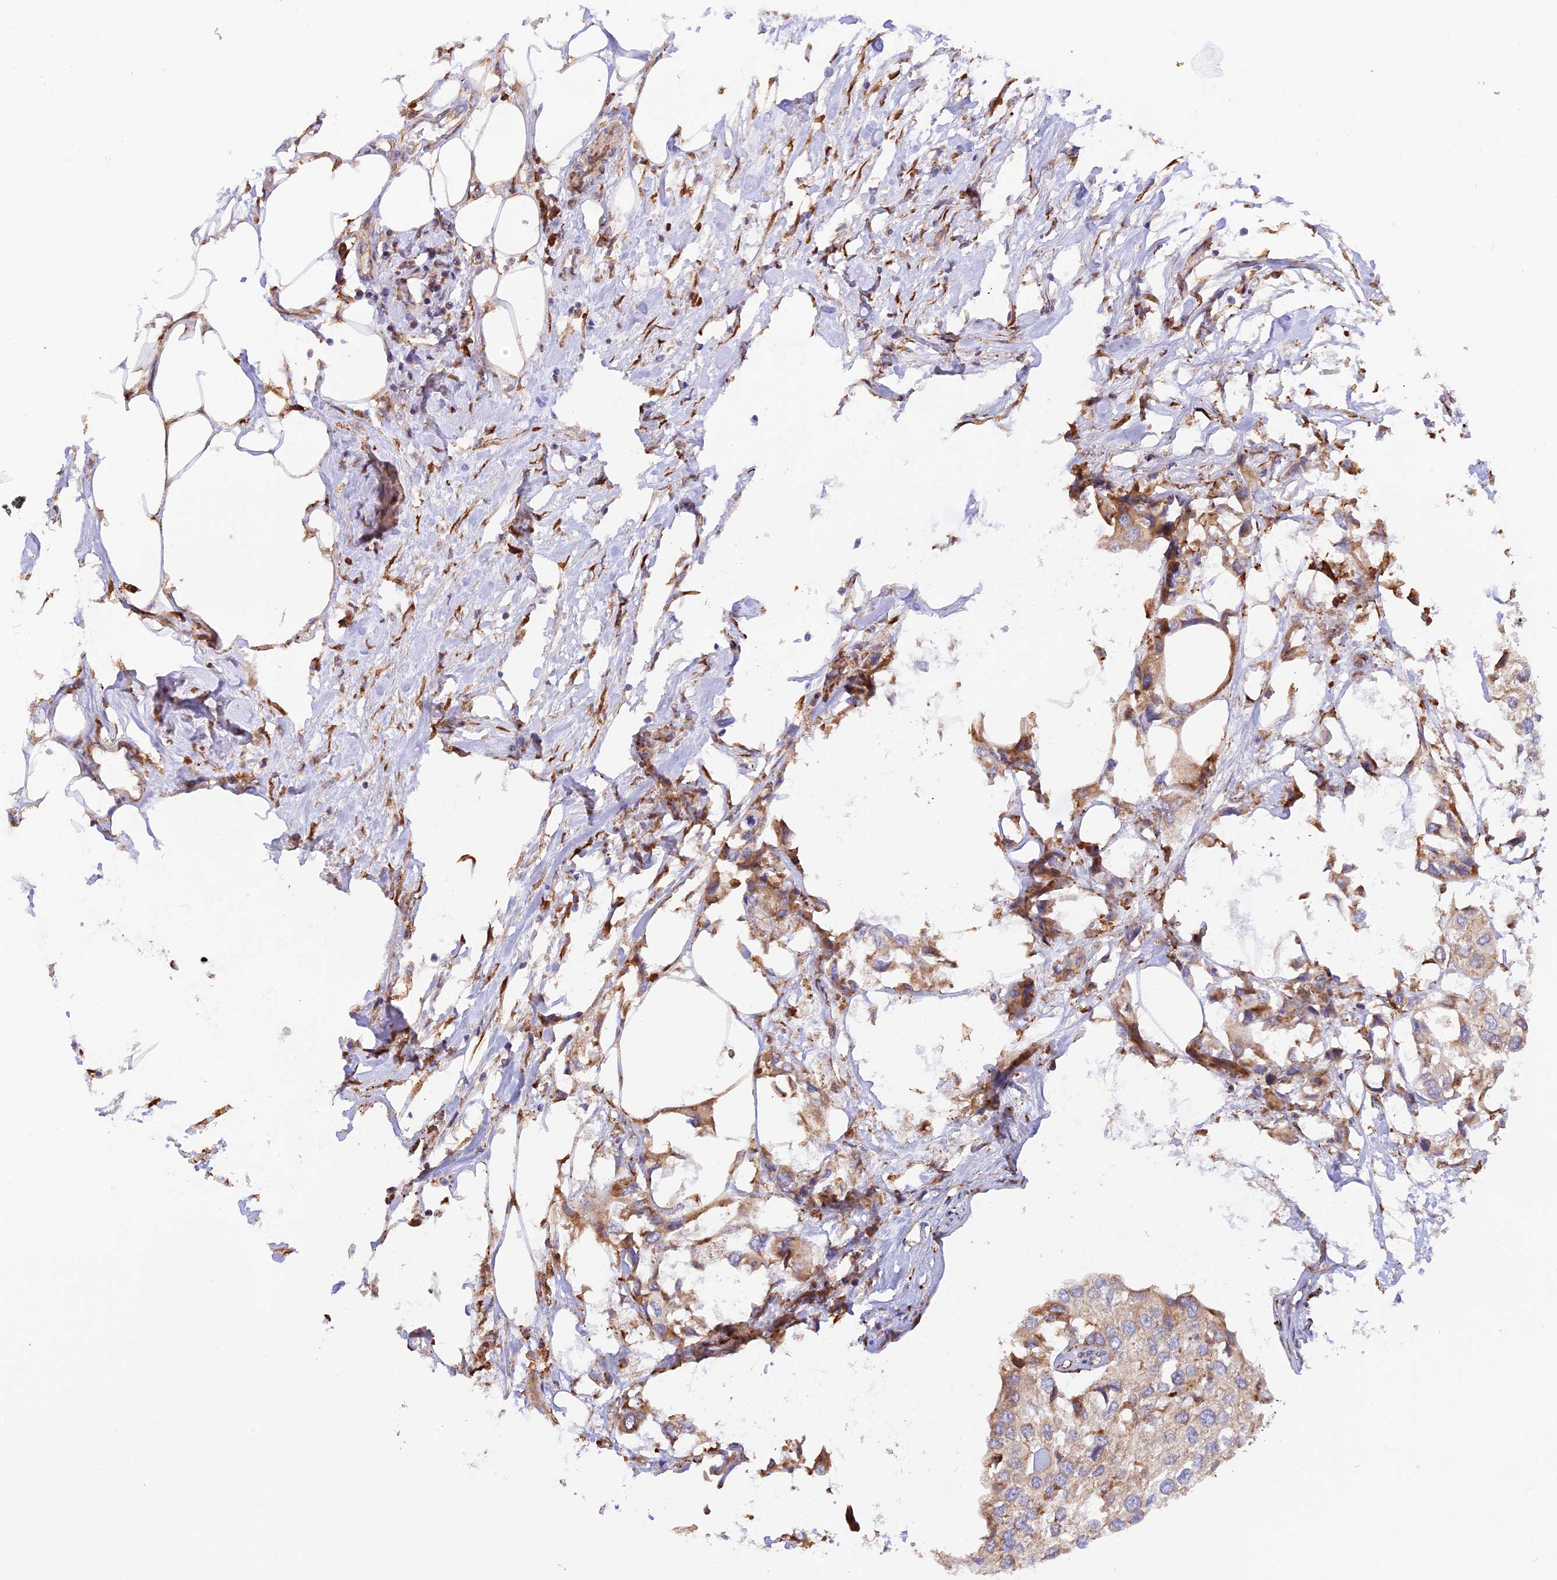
{"staining": {"intensity": "moderate", "quantity": "<25%", "location": "cytoplasmic/membranous"}, "tissue": "urothelial cancer", "cell_type": "Tumor cells", "image_type": "cancer", "snomed": [{"axis": "morphology", "description": "Urothelial carcinoma, High grade"}, {"axis": "topography", "description": "Urinary bladder"}], "caption": "A micrograph of human urothelial cancer stained for a protein reveals moderate cytoplasmic/membranous brown staining in tumor cells.", "gene": "RPL5", "patient": {"sex": "male", "age": 64}}